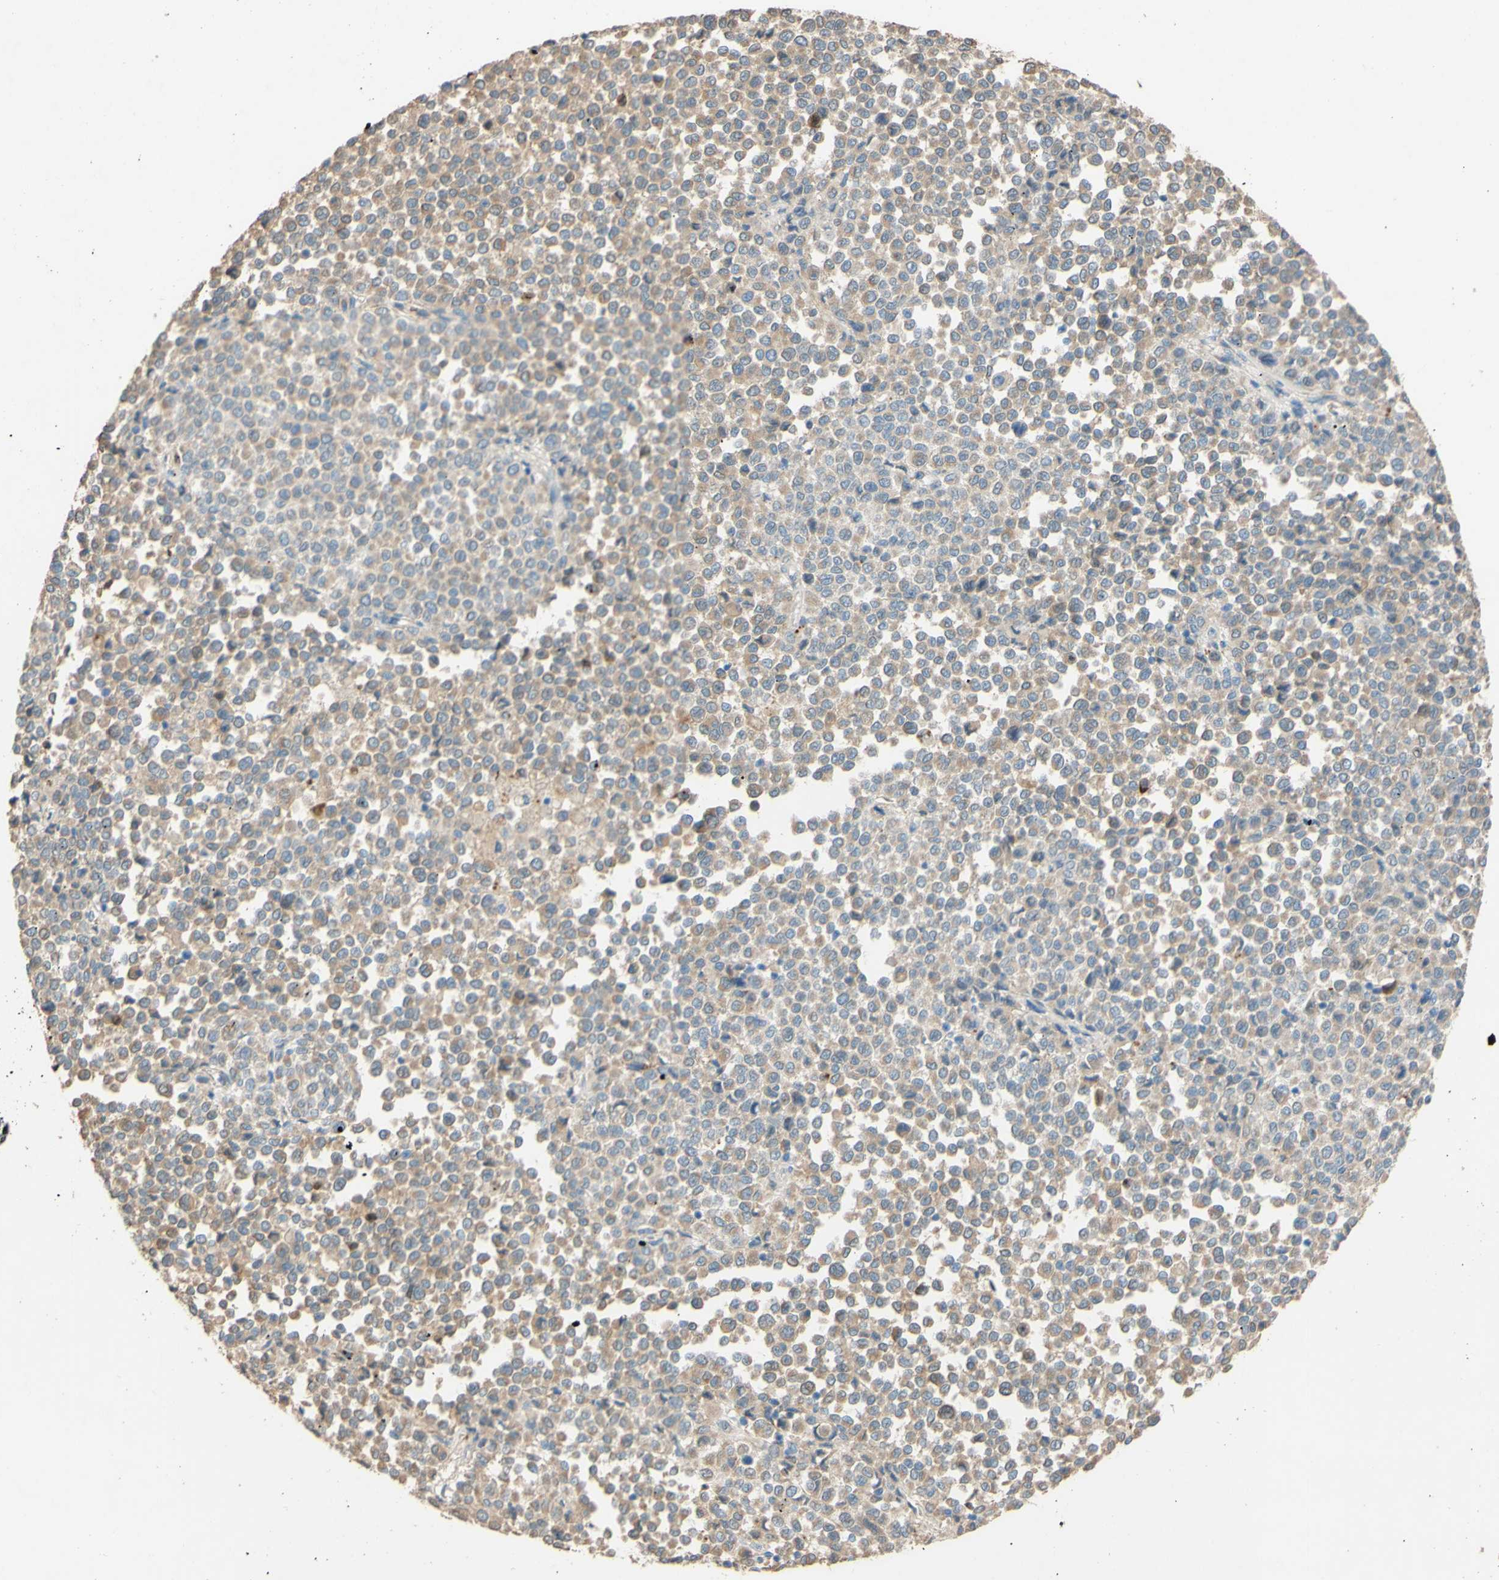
{"staining": {"intensity": "weak", "quantity": ">75%", "location": "cytoplasmic/membranous"}, "tissue": "melanoma", "cell_type": "Tumor cells", "image_type": "cancer", "snomed": [{"axis": "morphology", "description": "Malignant melanoma, Metastatic site"}, {"axis": "topography", "description": "Pancreas"}], "caption": "A photomicrograph of malignant melanoma (metastatic site) stained for a protein displays weak cytoplasmic/membranous brown staining in tumor cells. Using DAB (3,3'-diaminobenzidine) (brown) and hematoxylin (blue) stains, captured at high magnification using brightfield microscopy.", "gene": "DKK3", "patient": {"sex": "female", "age": 30}}